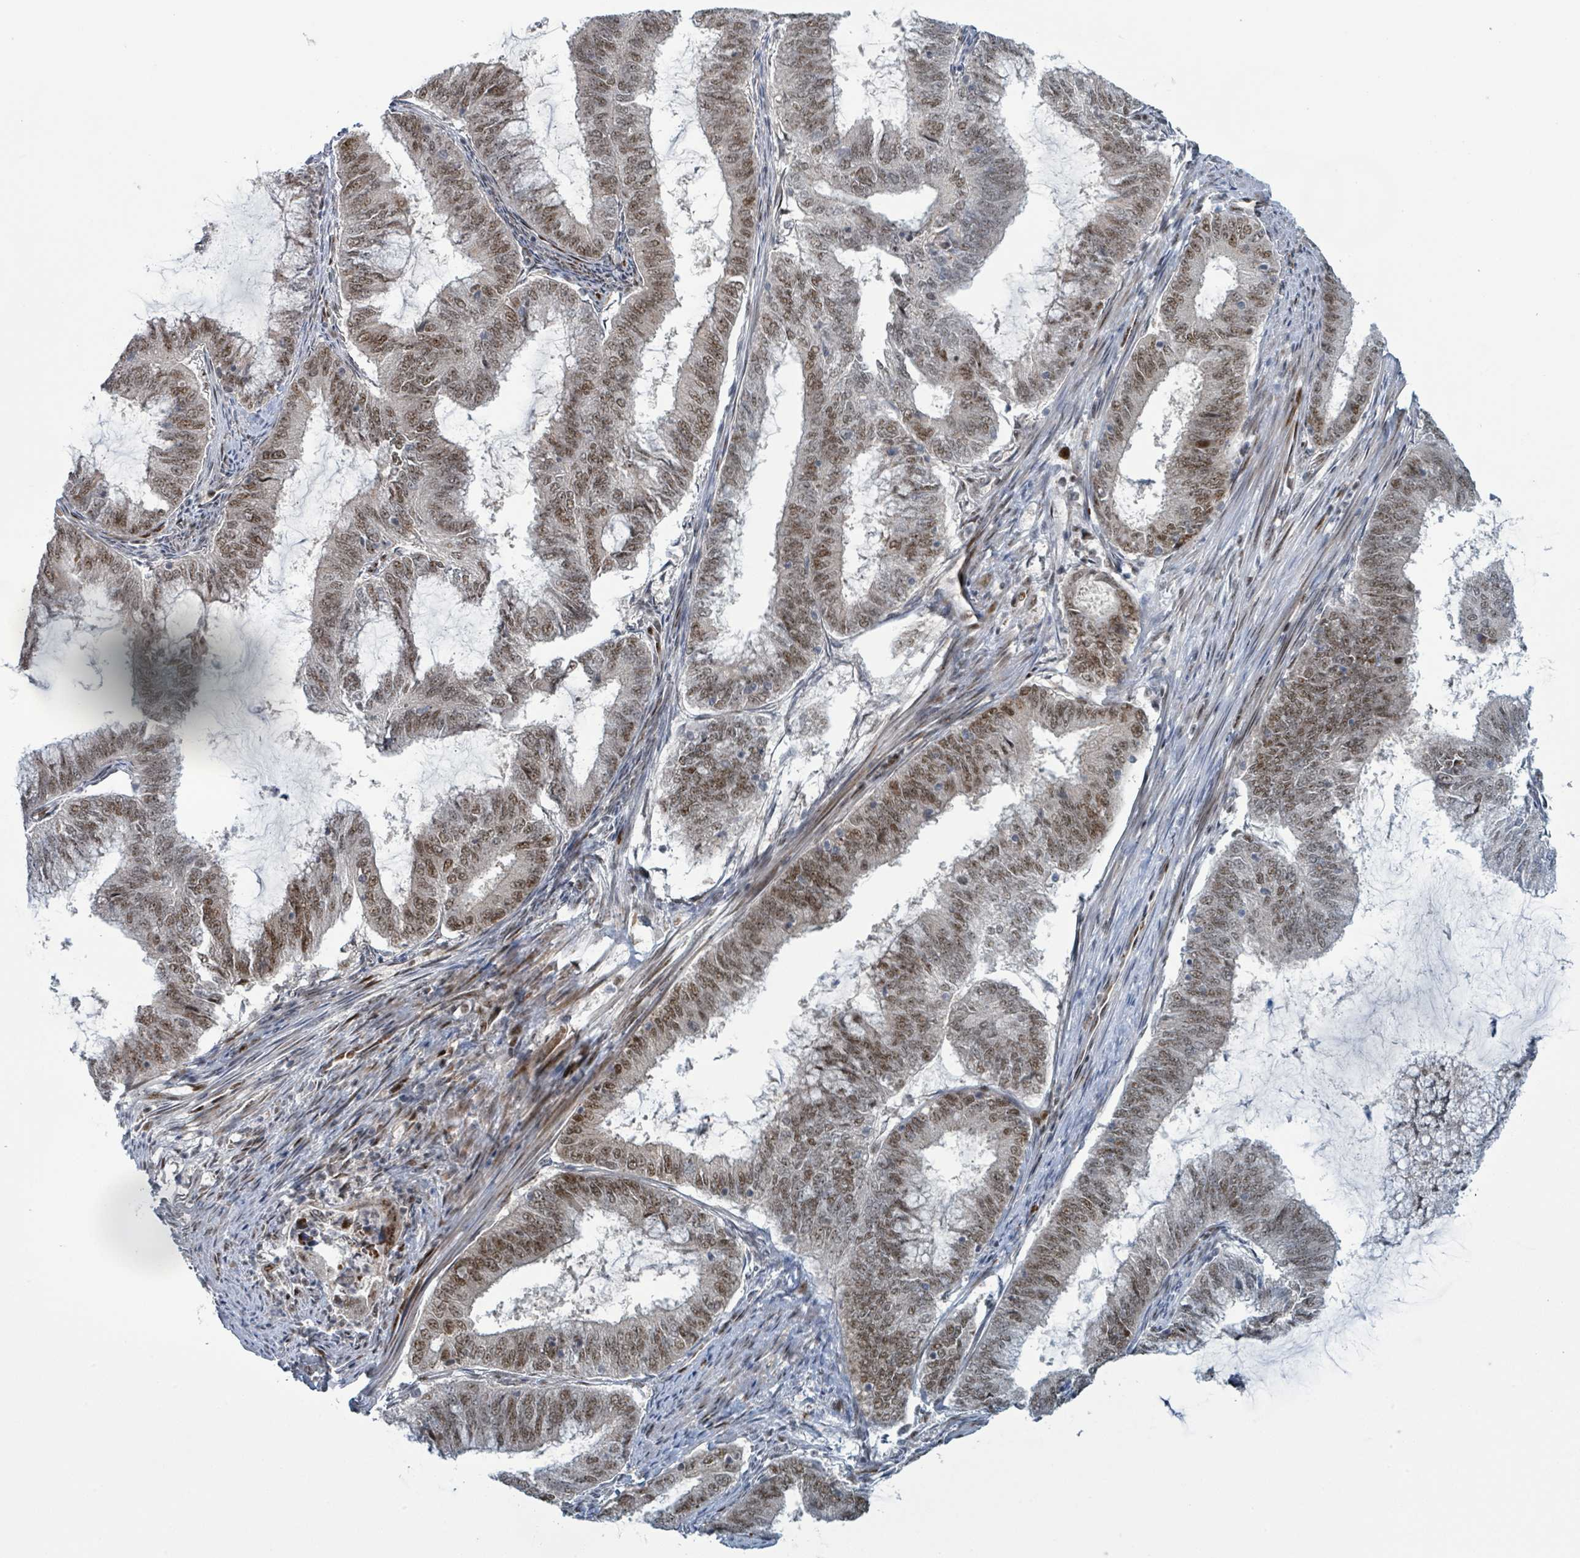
{"staining": {"intensity": "moderate", "quantity": ">75%", "location": "nuclear"}, "tissue": "endometrial cancer", "cell_type": "Tumor cells", "image_type": "cancer", "snomed": [{"axis": "morphology", "description": "Adenocarcinoma, NOS"}, {"axis": "topography", "description": "Endometrium"}], "caption": "Protein staining of endometrial cancer (adenocarcinoma) tissue demonstrates moderate nuclear staining in approximately >75% of tumor cells. (IHC, brightfield microscopy, high magnification).", "gene": "KLF3", "patient": {"sex": "female", "age": 51}}